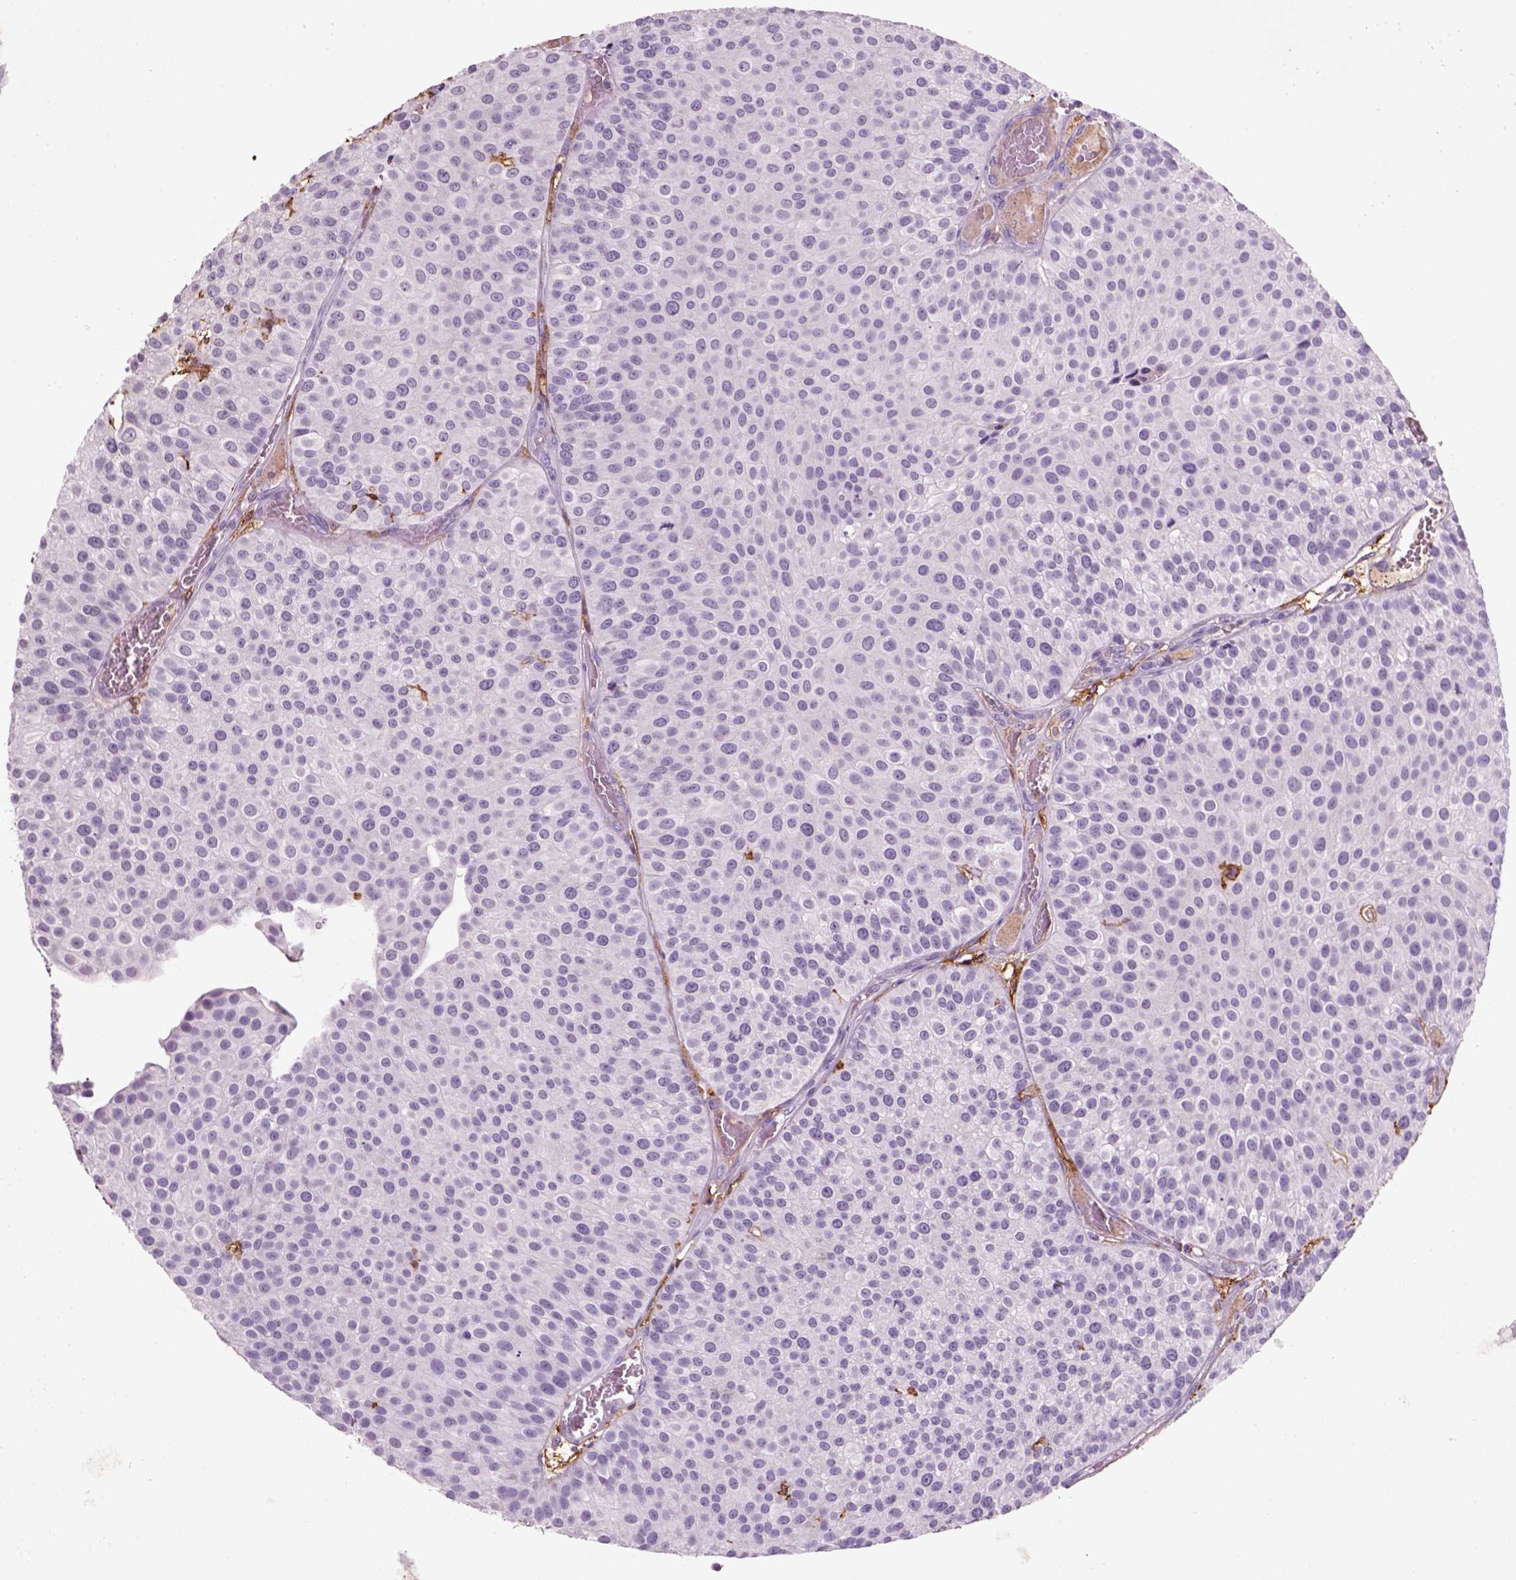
{"staining": {"intensity": "negative", "quantity": "none", "location": "none"}, "tissue": "urothelial cancer", "cell_type": "Tumor cells", "image_type": "cancer", "snomed": [{"axis": "morphology", "description": "Urothelial carcinoma, Low grade"}, {"axis": "topography", "description": "Urinary bladder"}], "caption": "Urothelial cancer stained for a protein using immunohistochemistry shows no positivity tumor cells.", "gene": "CD14", "patient": {"sex": "female", "age": 87}}